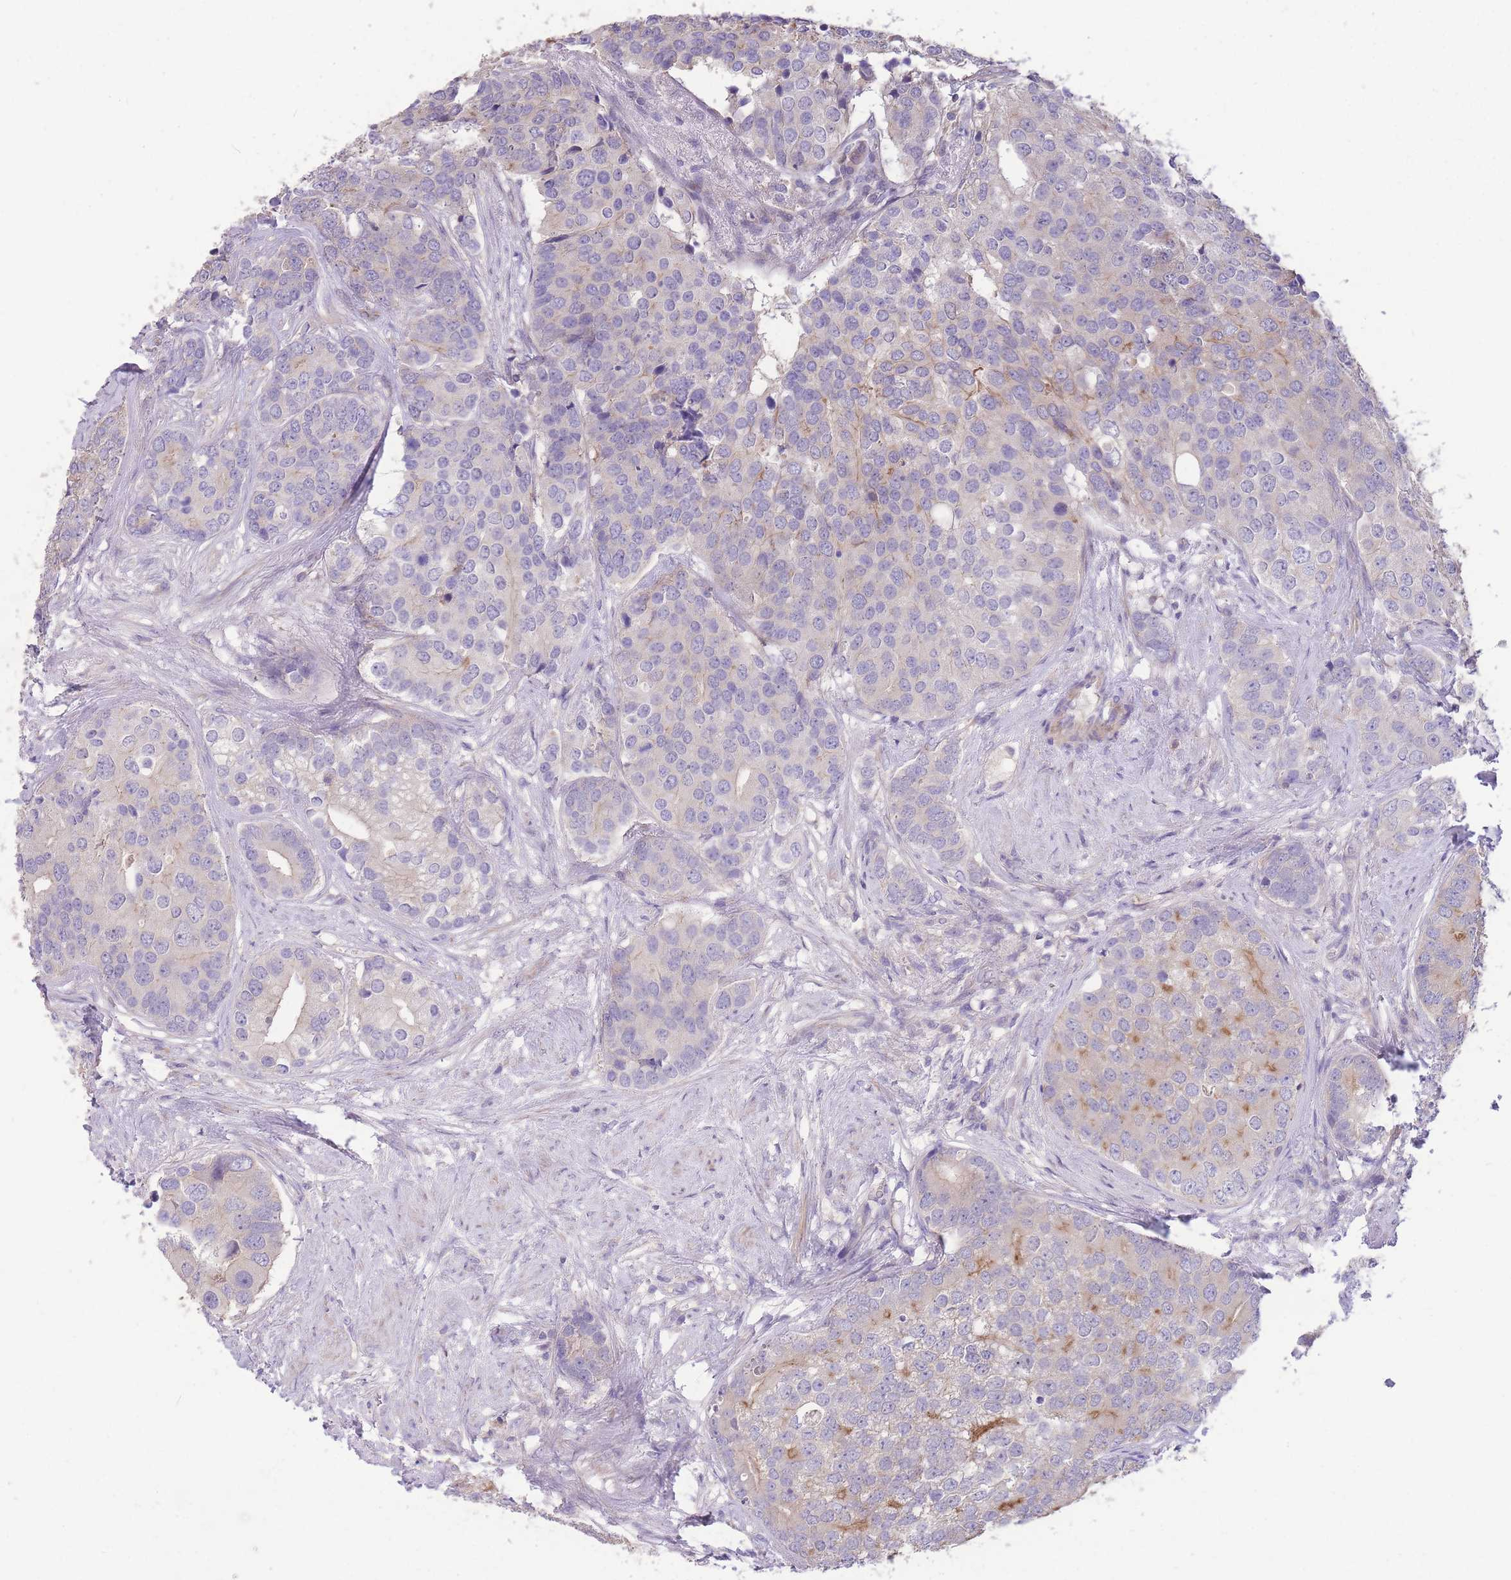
{"staining": {"intensity": "weak", "quantity": "<25%", "location": "cytoplasmic/membranous"}, "tissue": "prostate cancer", "cell_type": "Tumor cells", "image_type": "cancer", "snomed": [{"axis": "morphology", "description": "Adenocarcinoma, High grade"}, {"axis": "topography", "description": "Prostate"}], "caption": "A high-resolution photomicrograph shows immunohistochemistry staining of high-grade adenocarcinoma (prostate), which demonstrates no significant staining in tumor cells.", "gene": "OR5T1", "patient": {"sex": "male", "age": 62}}